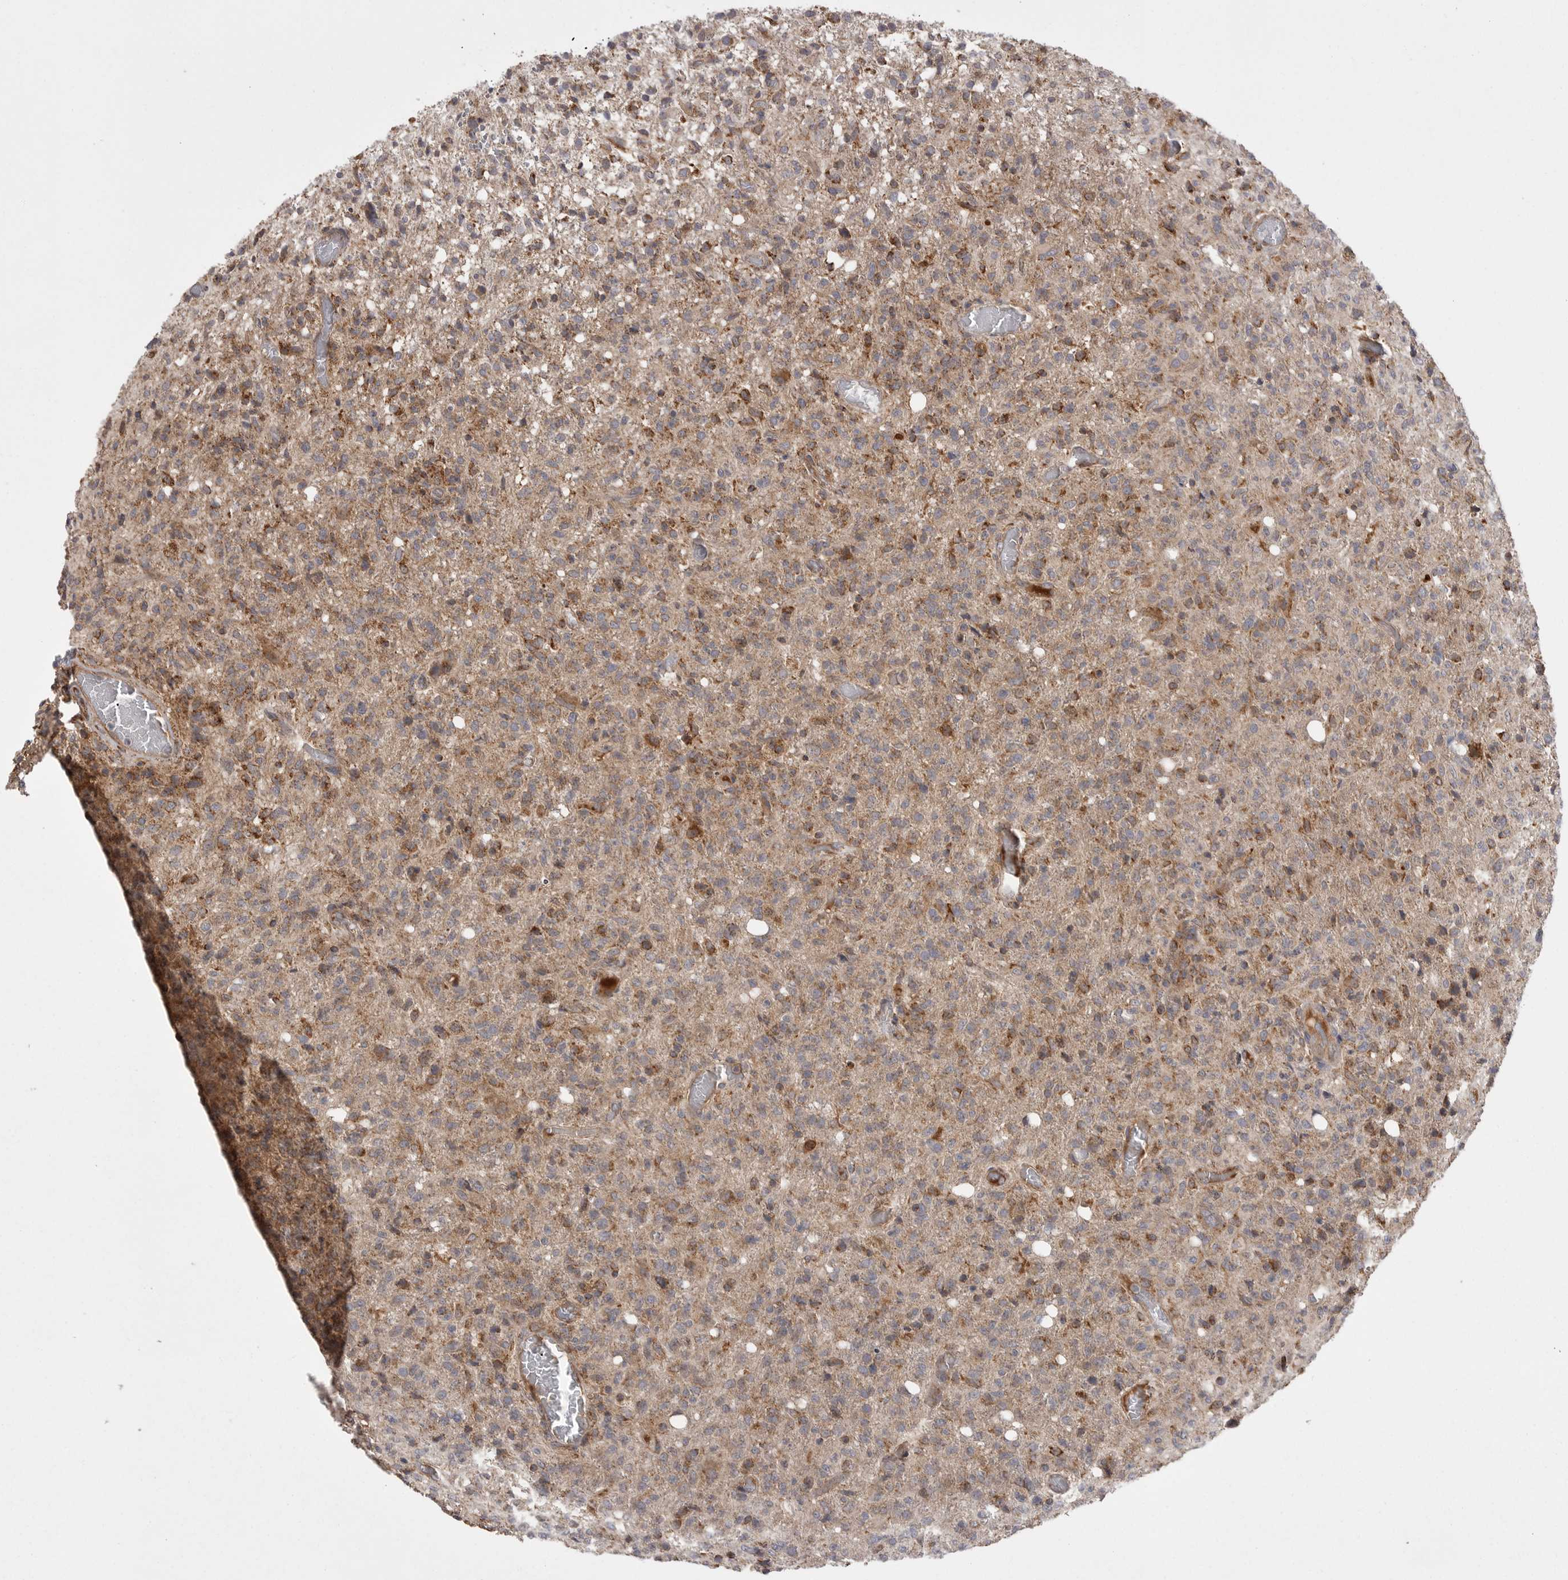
{"staining": {"intensity": "moderate", "quantity": ">75%", "location": "cytoplasmic/membranous"}, "tissue": "glioma", "cell_type": "Tumor cells", "image_type": "cancer", "snomed": [{"axis": "morphology", "description": "Glioma, malignant, High grade"}, {"axis": "topography", "description": "Brain"}], "caption": "Malignant high-grade glioma stained with immunohistochemistry displays moderate cytoplasmic/membranous positivity in approximately >75% of tumor cells.", "gene": "KYAT3", "patient": {"sex": "female", "age": 57}}